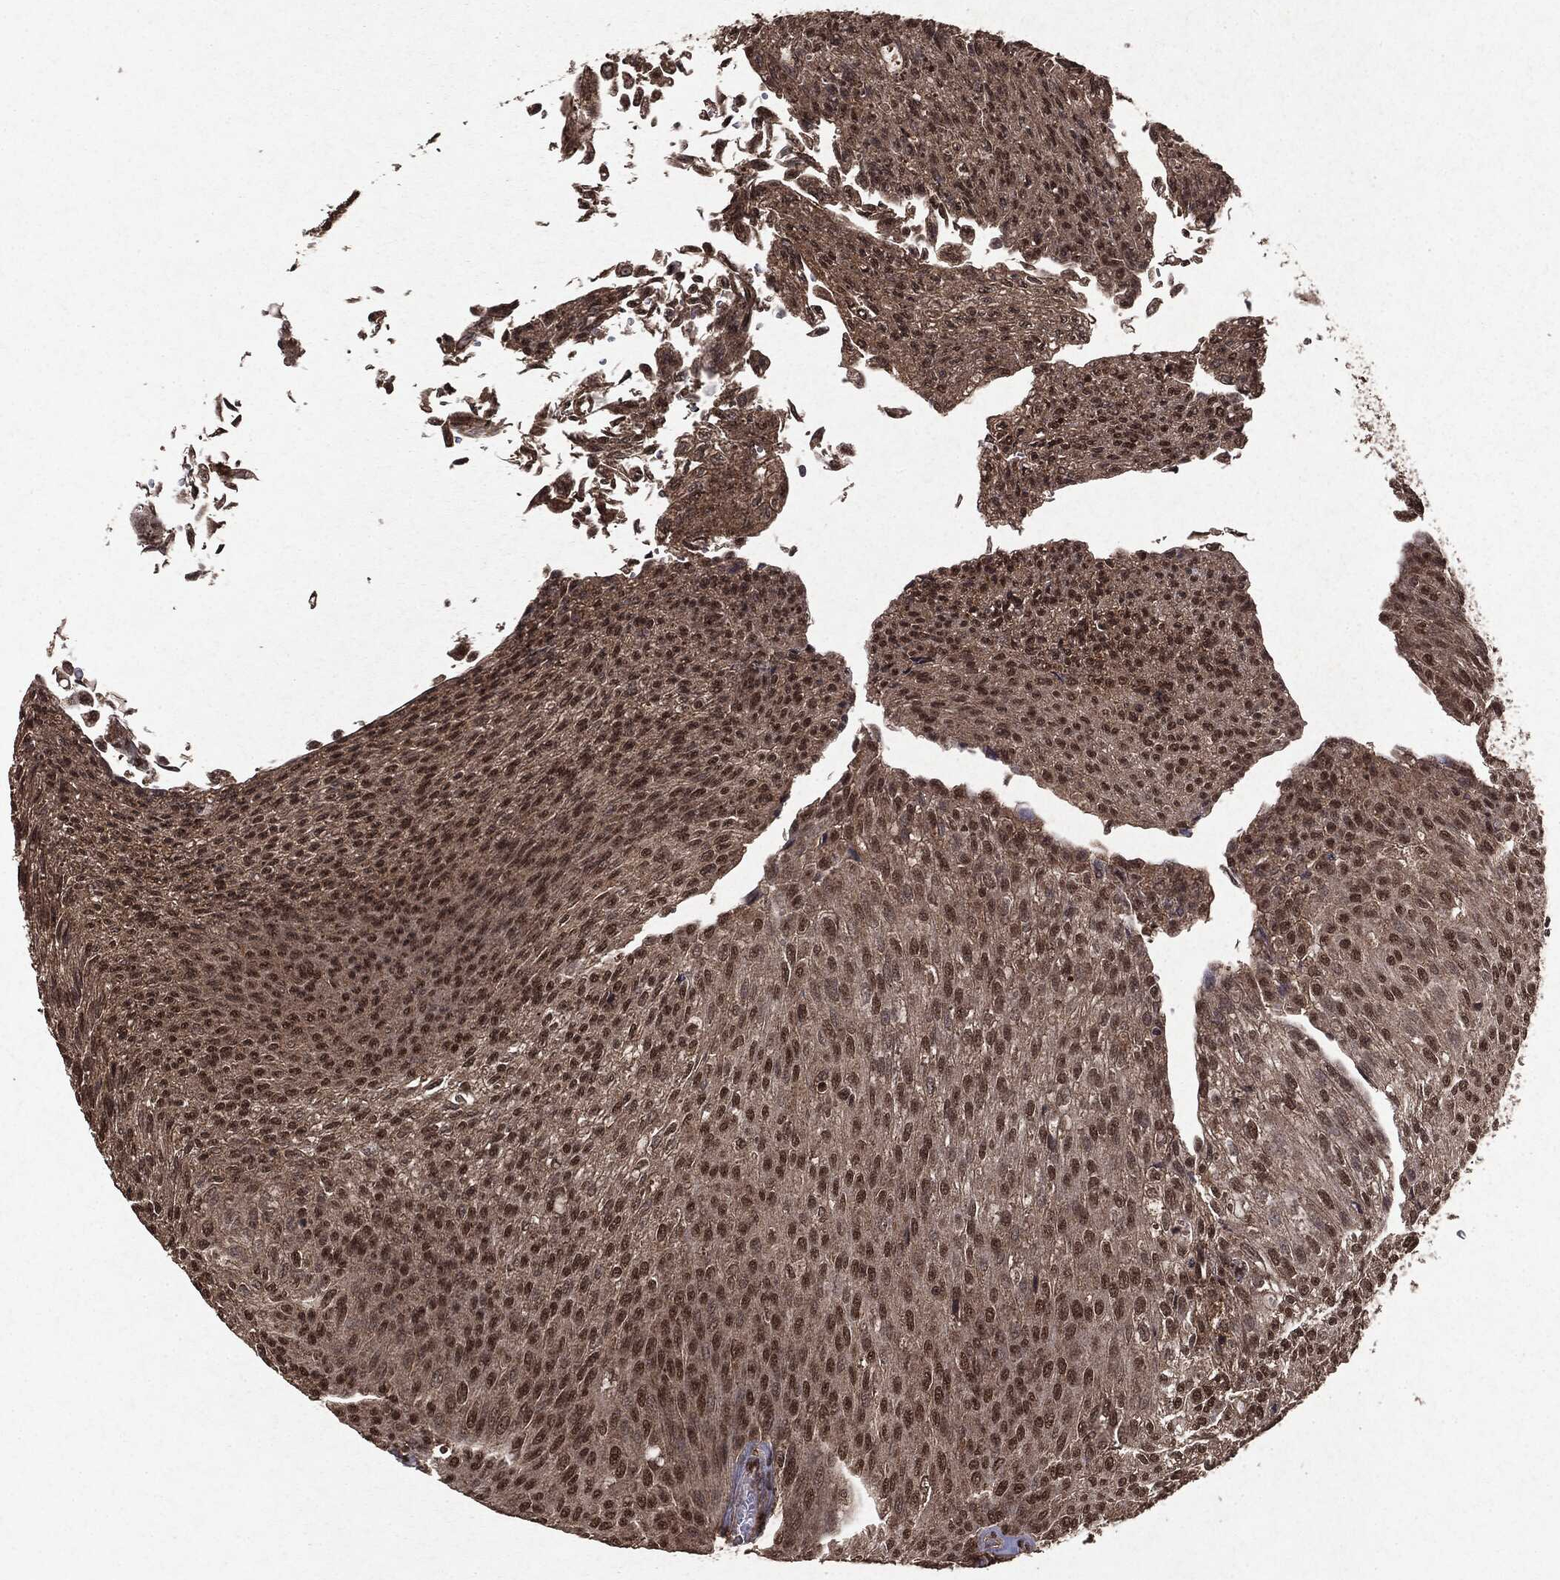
{"staining": {"intensity": "strong", "quantity": ">75%", "location": "nuclear"}, "tissue": "urothelial cancer", "cell_type": "Tumor cells", "image_type": "cancer", "snomed": [{"axis": "morphology", "description": "Urothelial carcinoma, Low grade"}, {"axis": "topography", "description": "Ureter, NOS"}, {"axis": "topography", "description": "Urinary bladder"}], "caption": "The micrograph exhibits immunohistochemical staining of urothelial cancer. There is strong nuclear expression is present in about >75% of tumor cells.", "gene": "PEBP1", "patient": {"sex": "male", "age": 78}}